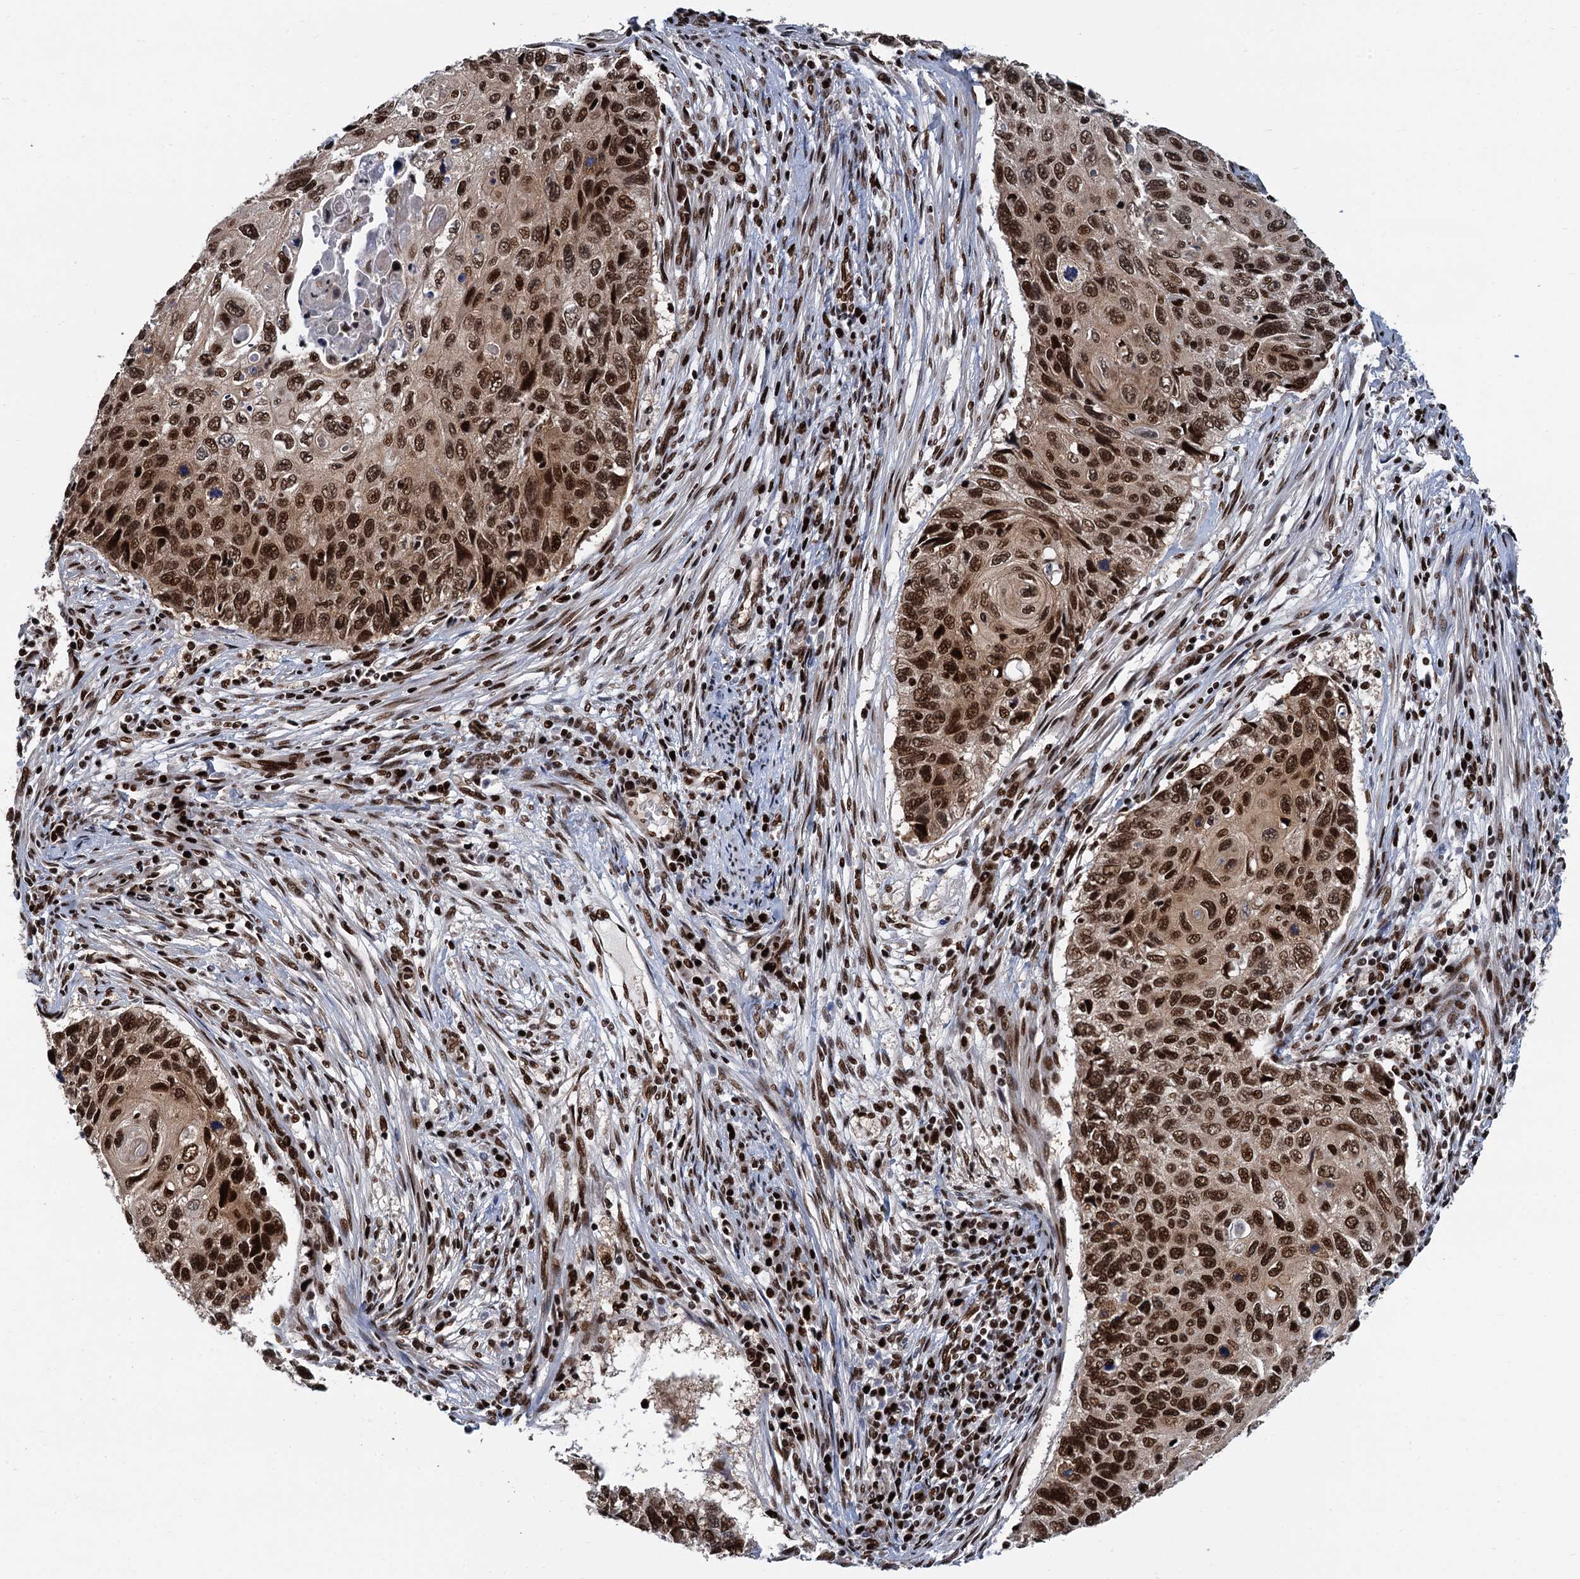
{"staining": {"intensity": "strong", "quantity": ">75%", "location": "nuclear"}, "tissue": "cervical cancer", "cell_type": "Tumor cells", "image_type": "cancer", "snomed": [{"axis": "morphology", "description": "Squamous cell carcinoma, NOS"}, {"axis": "topography", "description": "Cervix"}], "caption": "IHC micrograph of human cervical squamous cell carcinoma stained for a protein (brown), which reveals high levels of strong nuclear staining in approximately >75% of tumor cells.", "gene": "PPP4R1", "patient": {"sex": "female", "age": 70}}